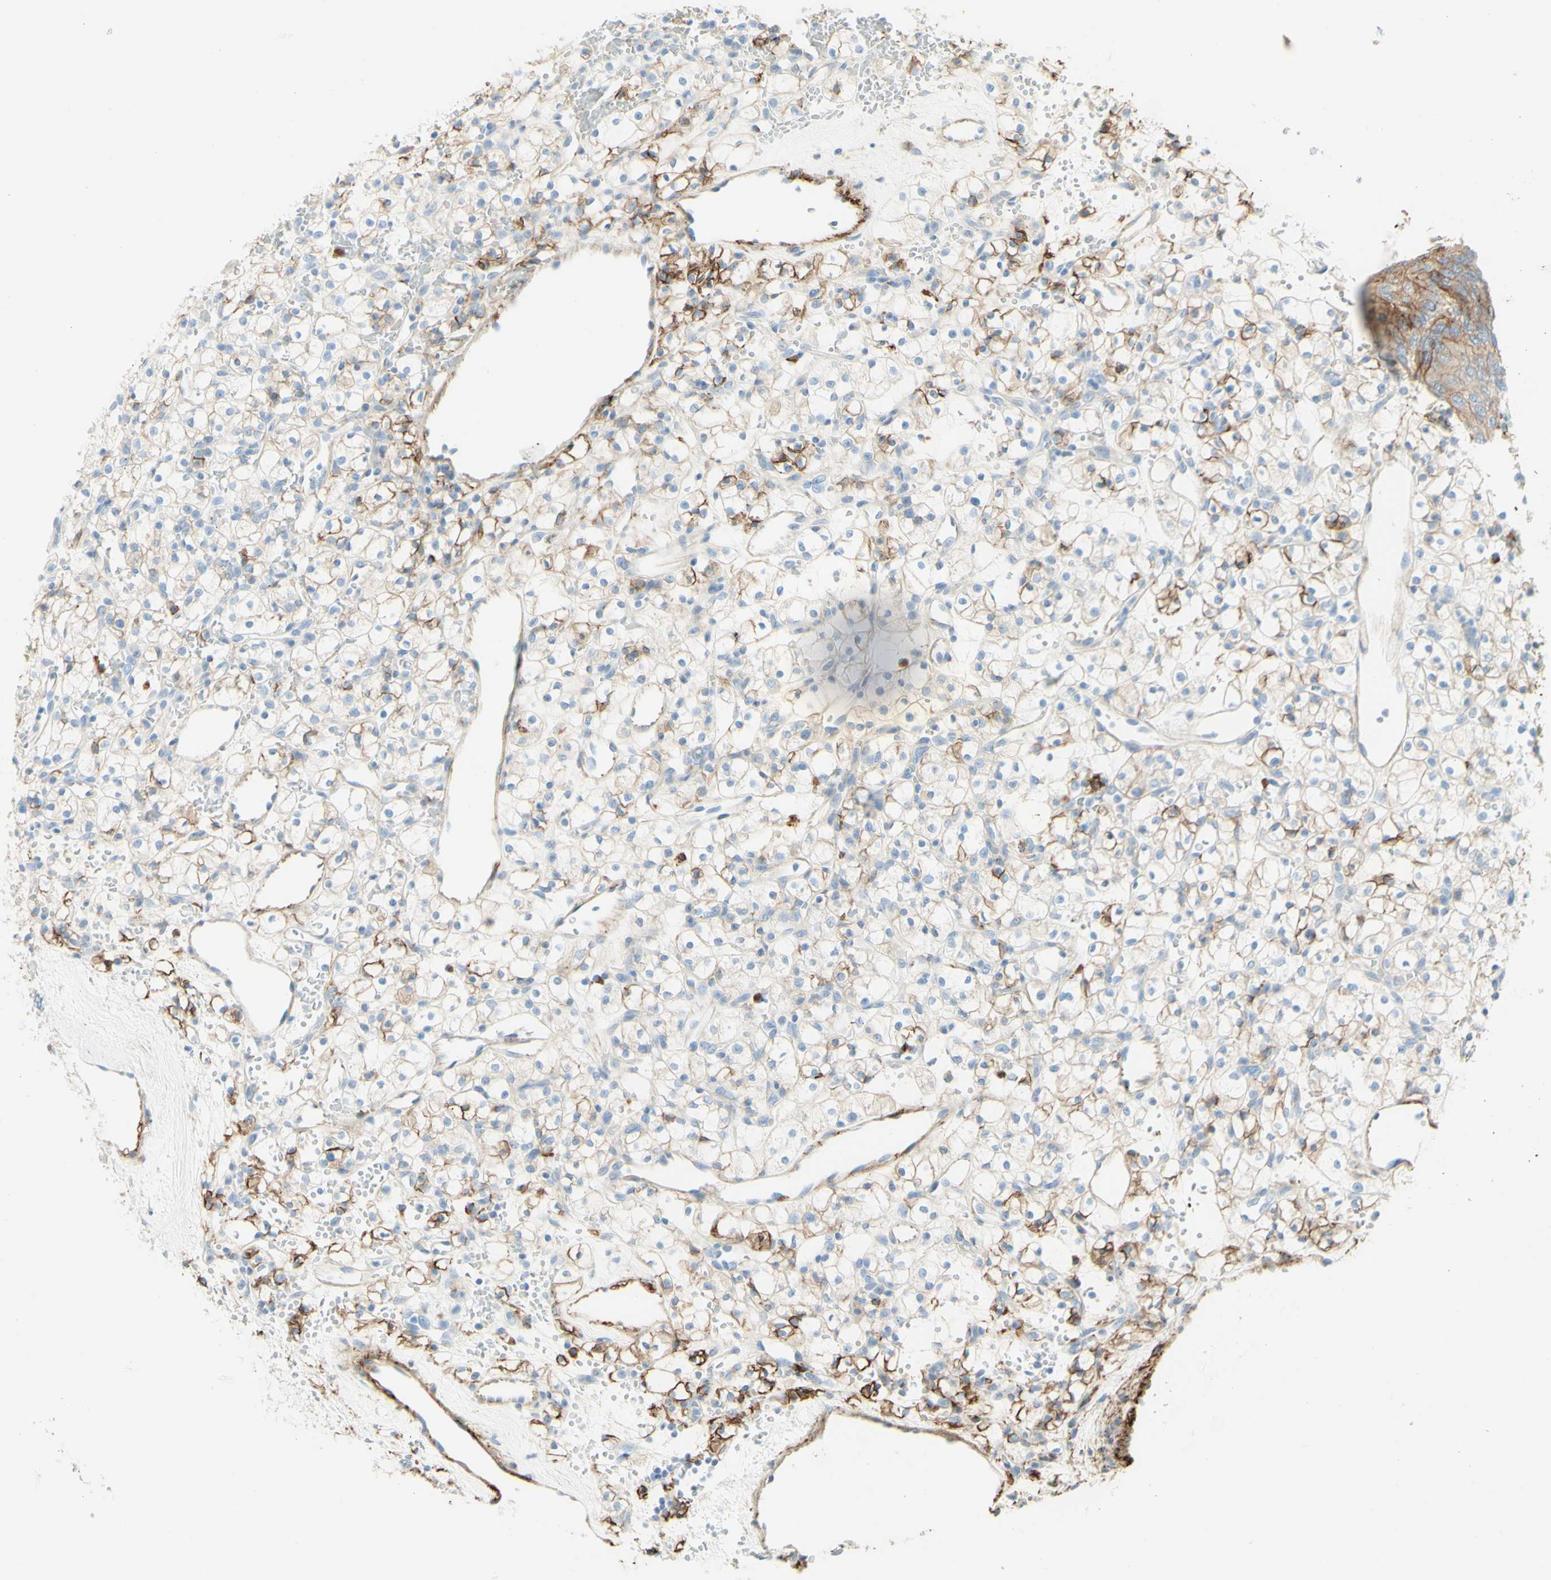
{"staining": {"intensity": "weak", "quantity": "25%-75%", "location": "cytoplasmic/membranous"}, "tissue": "renal cancer", "cell_type": "Tumor cells", "image_type": "cancer", "snomed": [{"axis": "morphology", "description": "Adenocarcinoma, NOS"}, {"axis": "topography", "description": "Kidney"}], "caption": "Renal cancer (adenocarcinoma) was stained to show a protein in brown. There is low levels of weak cytoplasmic/membranous expression in approximately 25%-75% of tumor cells.", "gene": "ALCAM", "patient": {"sex": "female", "age": 60}}